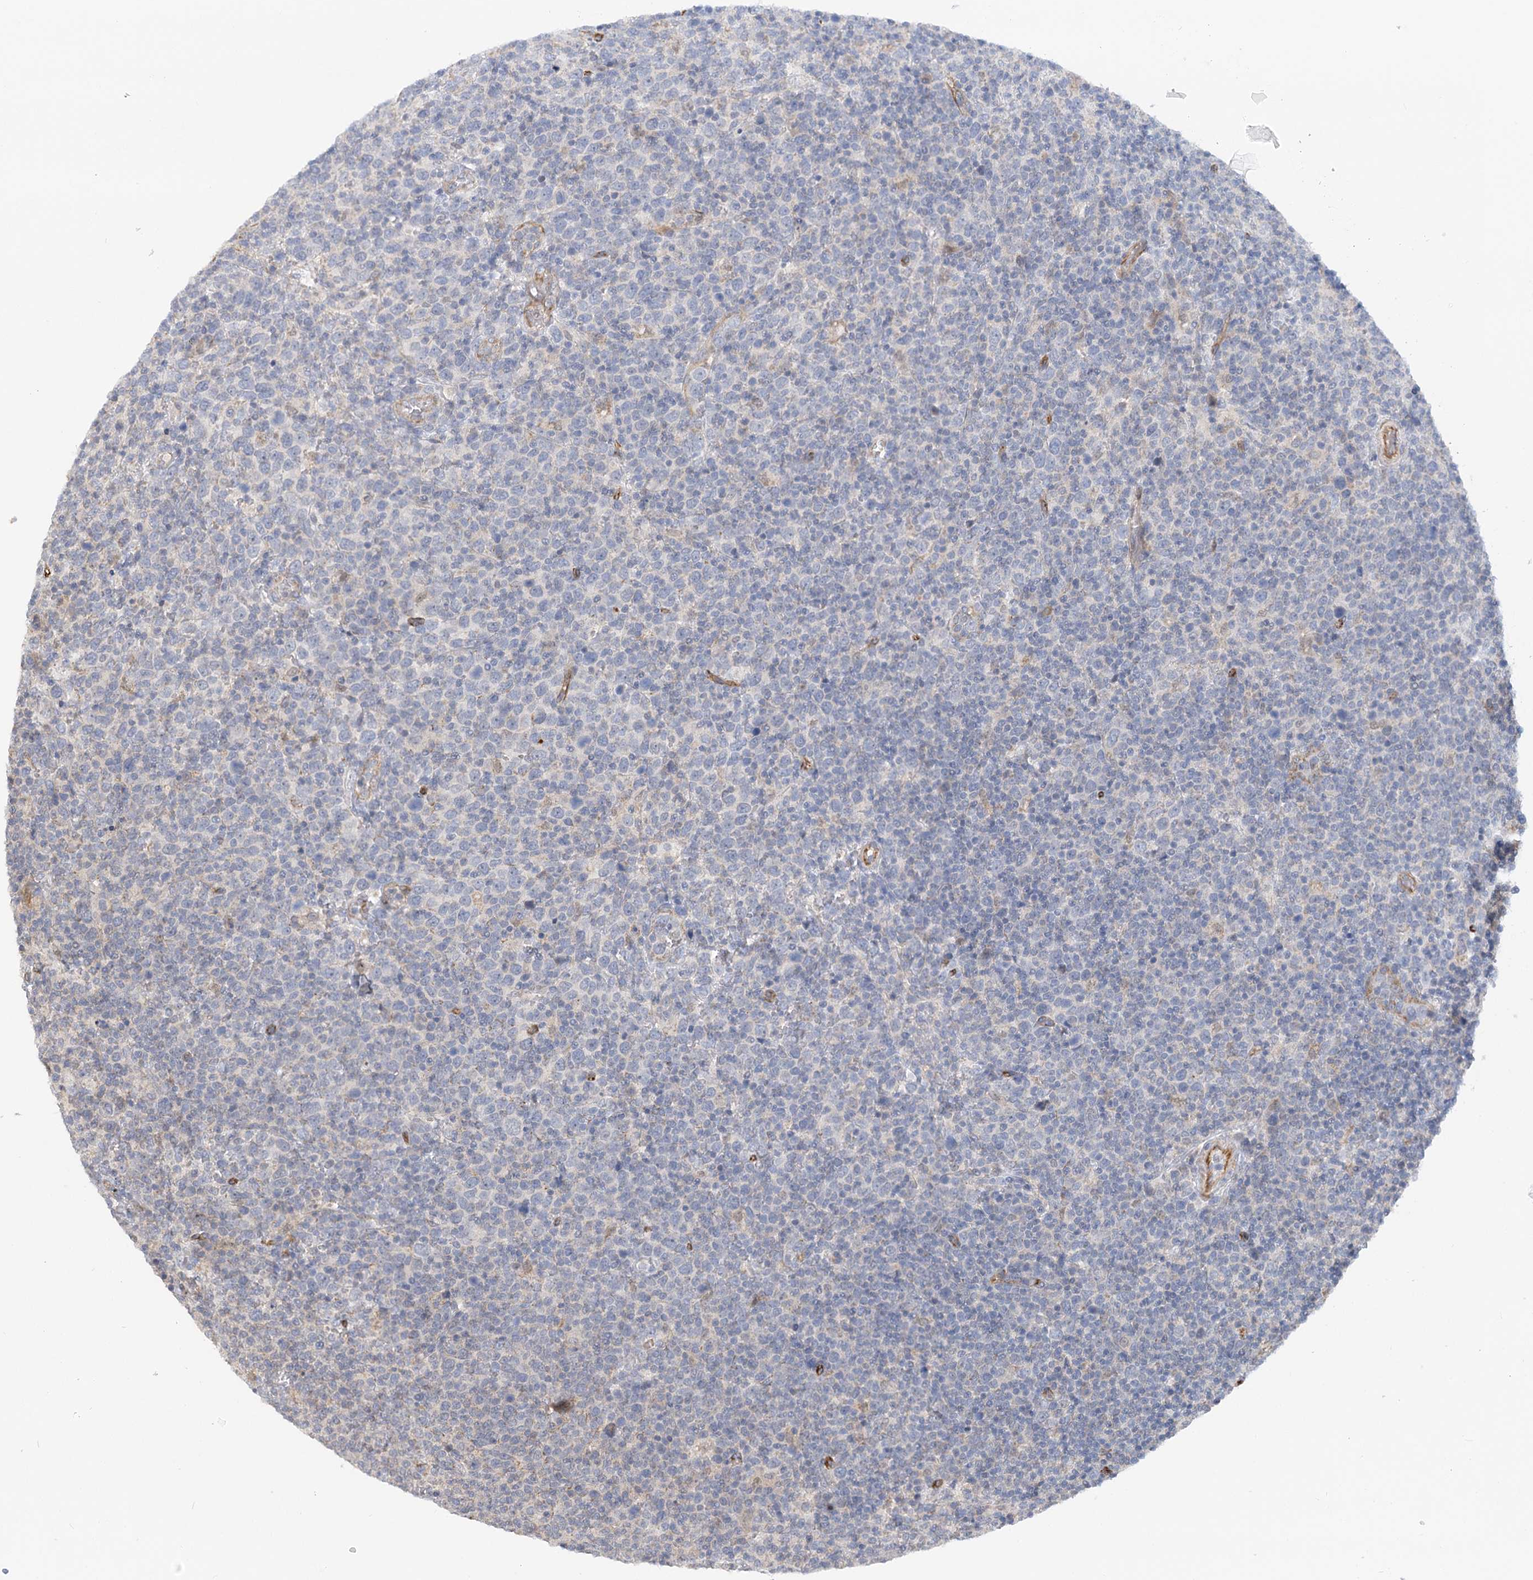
{"staining": {"intensity": "negative", "quantity": "none", "location": "none"}, "tissue": "lymphoma", "cell_type": "Tumor cells", "image_type": "cancer", "snomed": [{"axis": "morphology", "description": "Malignant lymphoma, non-Hodgkin's type, High grade"}, {"axis": "topography", "description": "Lymph node"}], "caption": "The image reveals no staining of tumor cells in lymphoma.", "gene": "NELL2", "patient": {"sex": "male", "age": 61}}